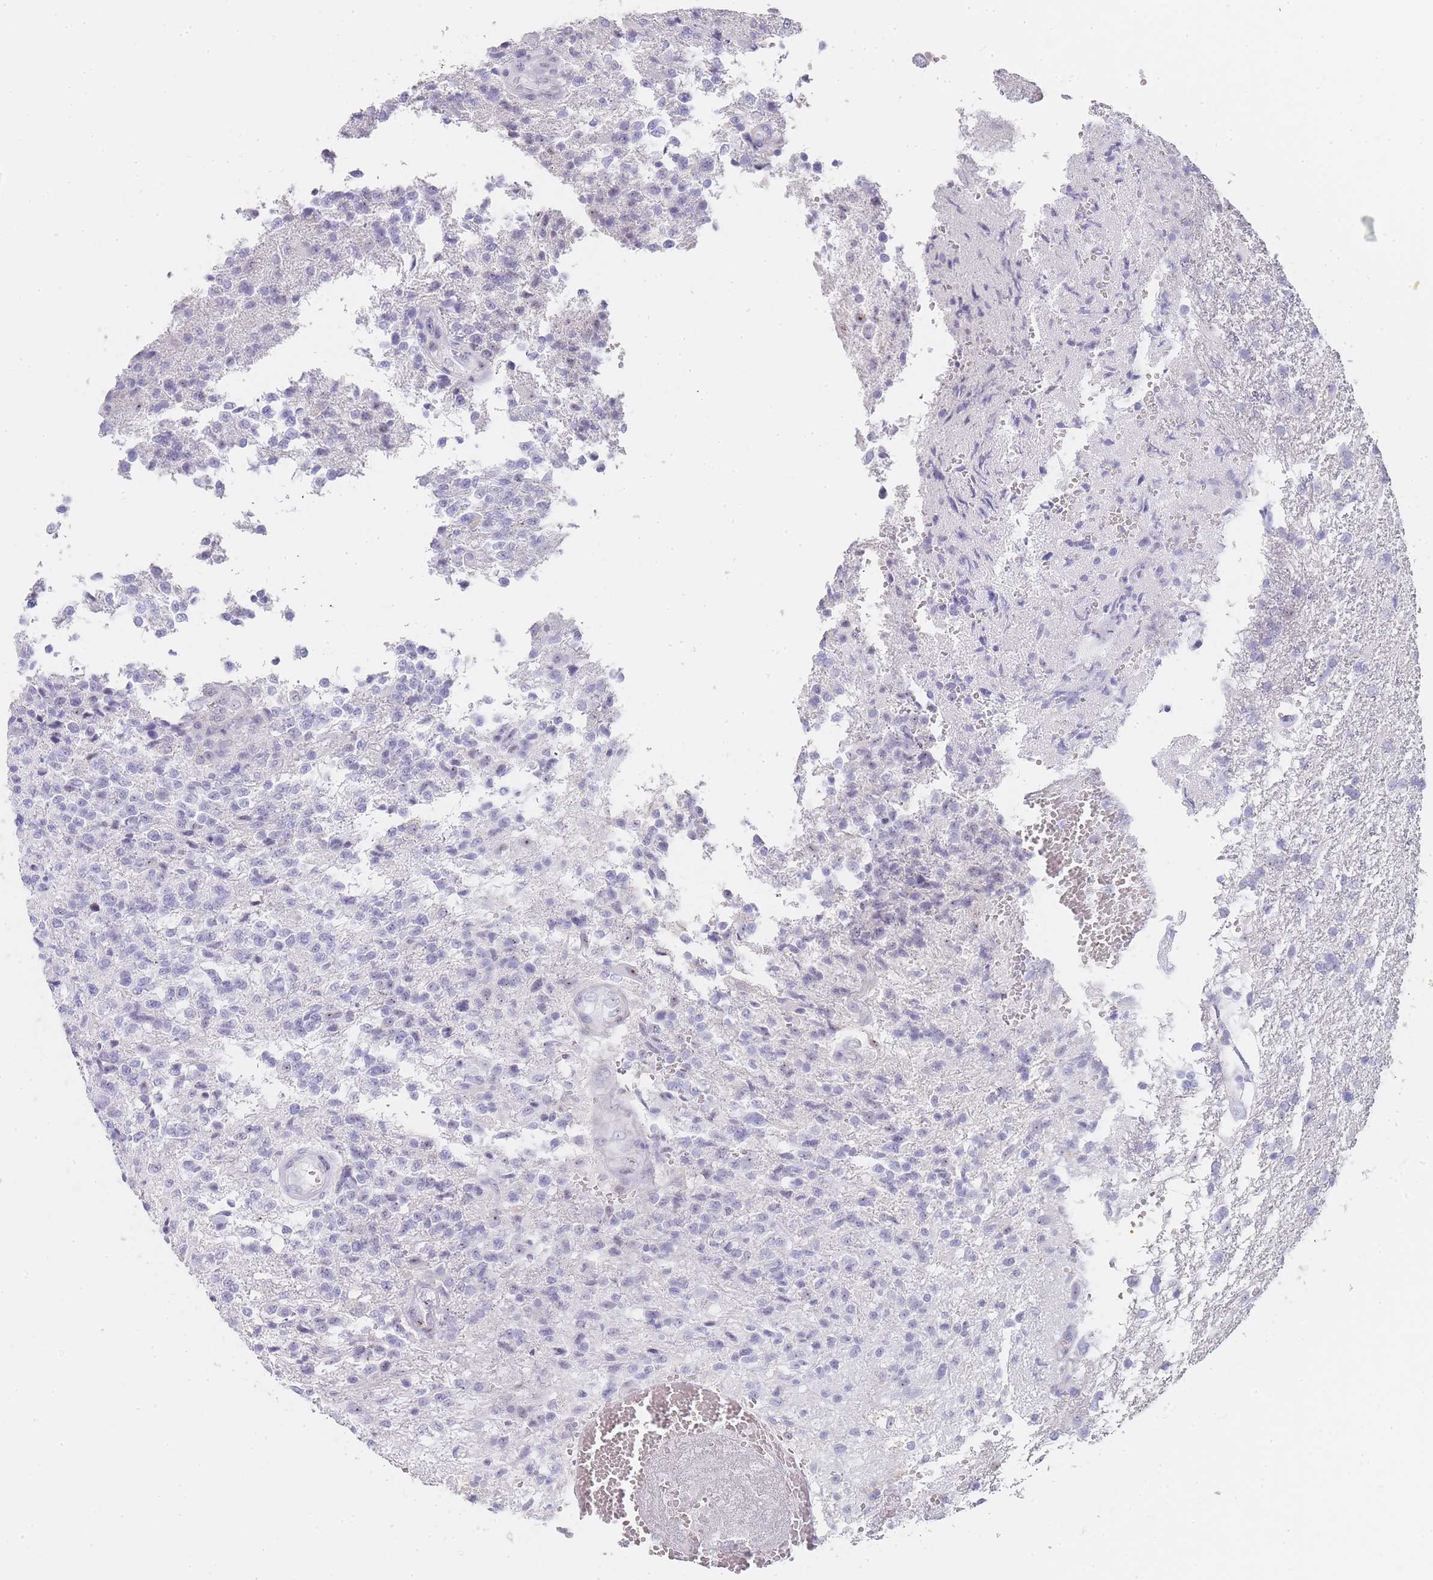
{"staining": {"intensity": "negative", "quantity": "none", "location": "none"}, "tissue": "glioma", "cell_type": "Tumor cells", "image_type": "cancer", "snomed": [{"axis": "morphology", "description": "Glioma, malignant, High grade"}, {"axis": "topography", "description": "Brain"}], "caption": "DAB (3,3'-diaminobenzidine) immunohistochemical staining of human glioma displays no significant expression in tumor cells.", "gene": "NOP14", "patient": {"sex": "male", "age": 56}}